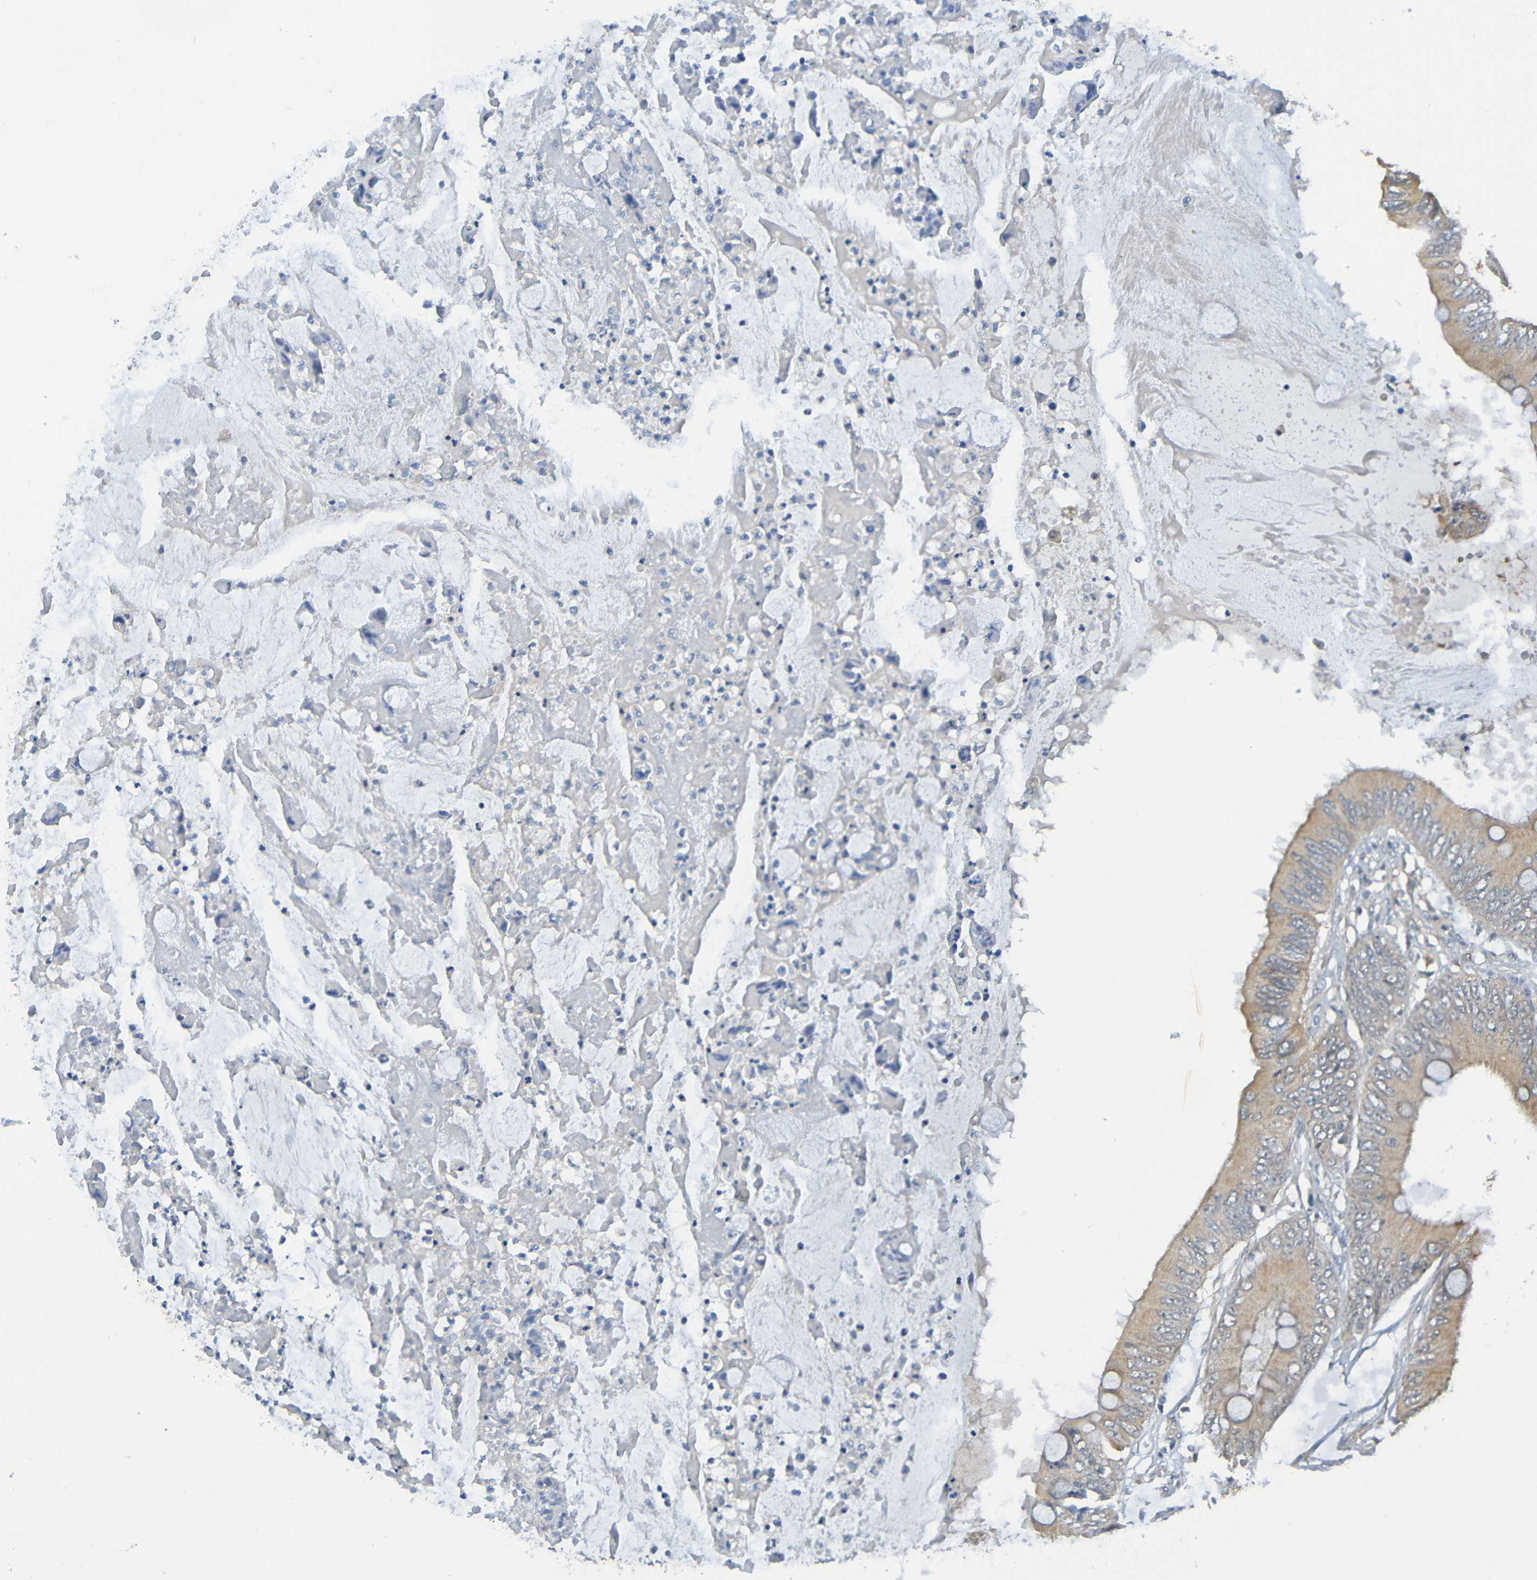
{"staining": {"intensity": "weak", "quantity": ">75%", "location": "cytoplasmic/membranous"}, "tissue": "colorectal cancer", "cell_type": "Tumor cells", "image_type": "cancer", "snomed": [{"axis": "morphology", "description": "Normal tissue, NOS"}, {"axis": "morphology", "description": "Adenocarcinoma, NOS"}, {"axis": "topography", "description": "Rectum"}, {"axis": "topography", "description": "Peripheral nerve tissue"}], "caption": "DAB immunohistochemical staining of human colorectal adenocarcinoma demonstrates weak cytoplasmic/membranous protein expression in about >75% of tumor cells.", "gene": "CYP4F2", "patient": {"sex": "female", "age": 77}}